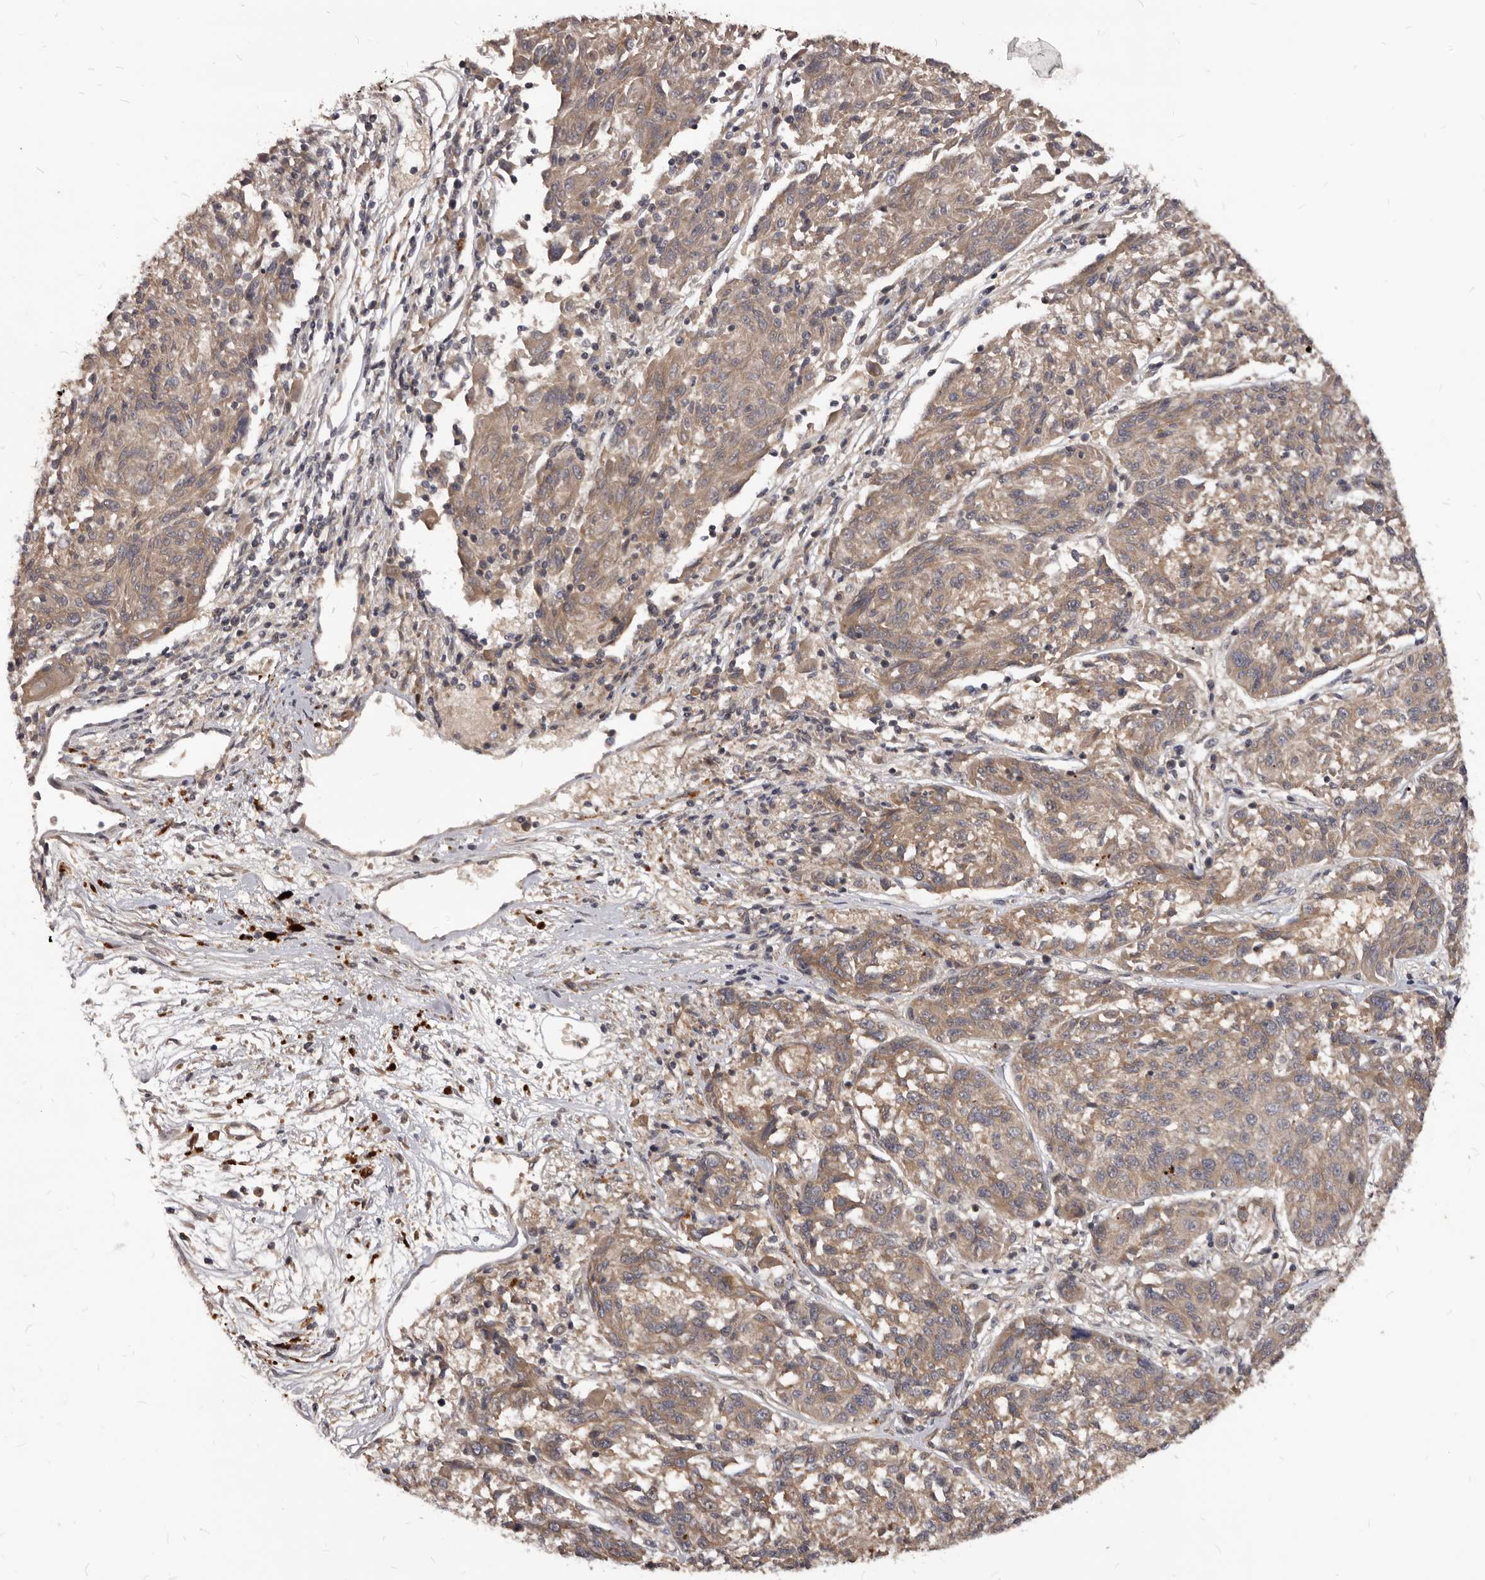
{"staining": {"intensity": "weak", "quantity": ">75%", "location": "cytoplasmic/membranous"}, "tissue": "melanoma", "cell_type": "Tumor cells", "image_type": "cancer", "snomed": [{"axis": "morphology", "description": "Malignant melanoma, NOS"}, {"axis": "topography", "description": "Skin"}], "caption": "The histopathology image displays immunohistochemical staining of melanoma. There is weak cytoplasmic/membranous positivity is identified in approximately >75% of tumor cells. Nuclei are stained in blue.", "gene": "GABPB2", "patient": {"sex": "male", "age": 53}}